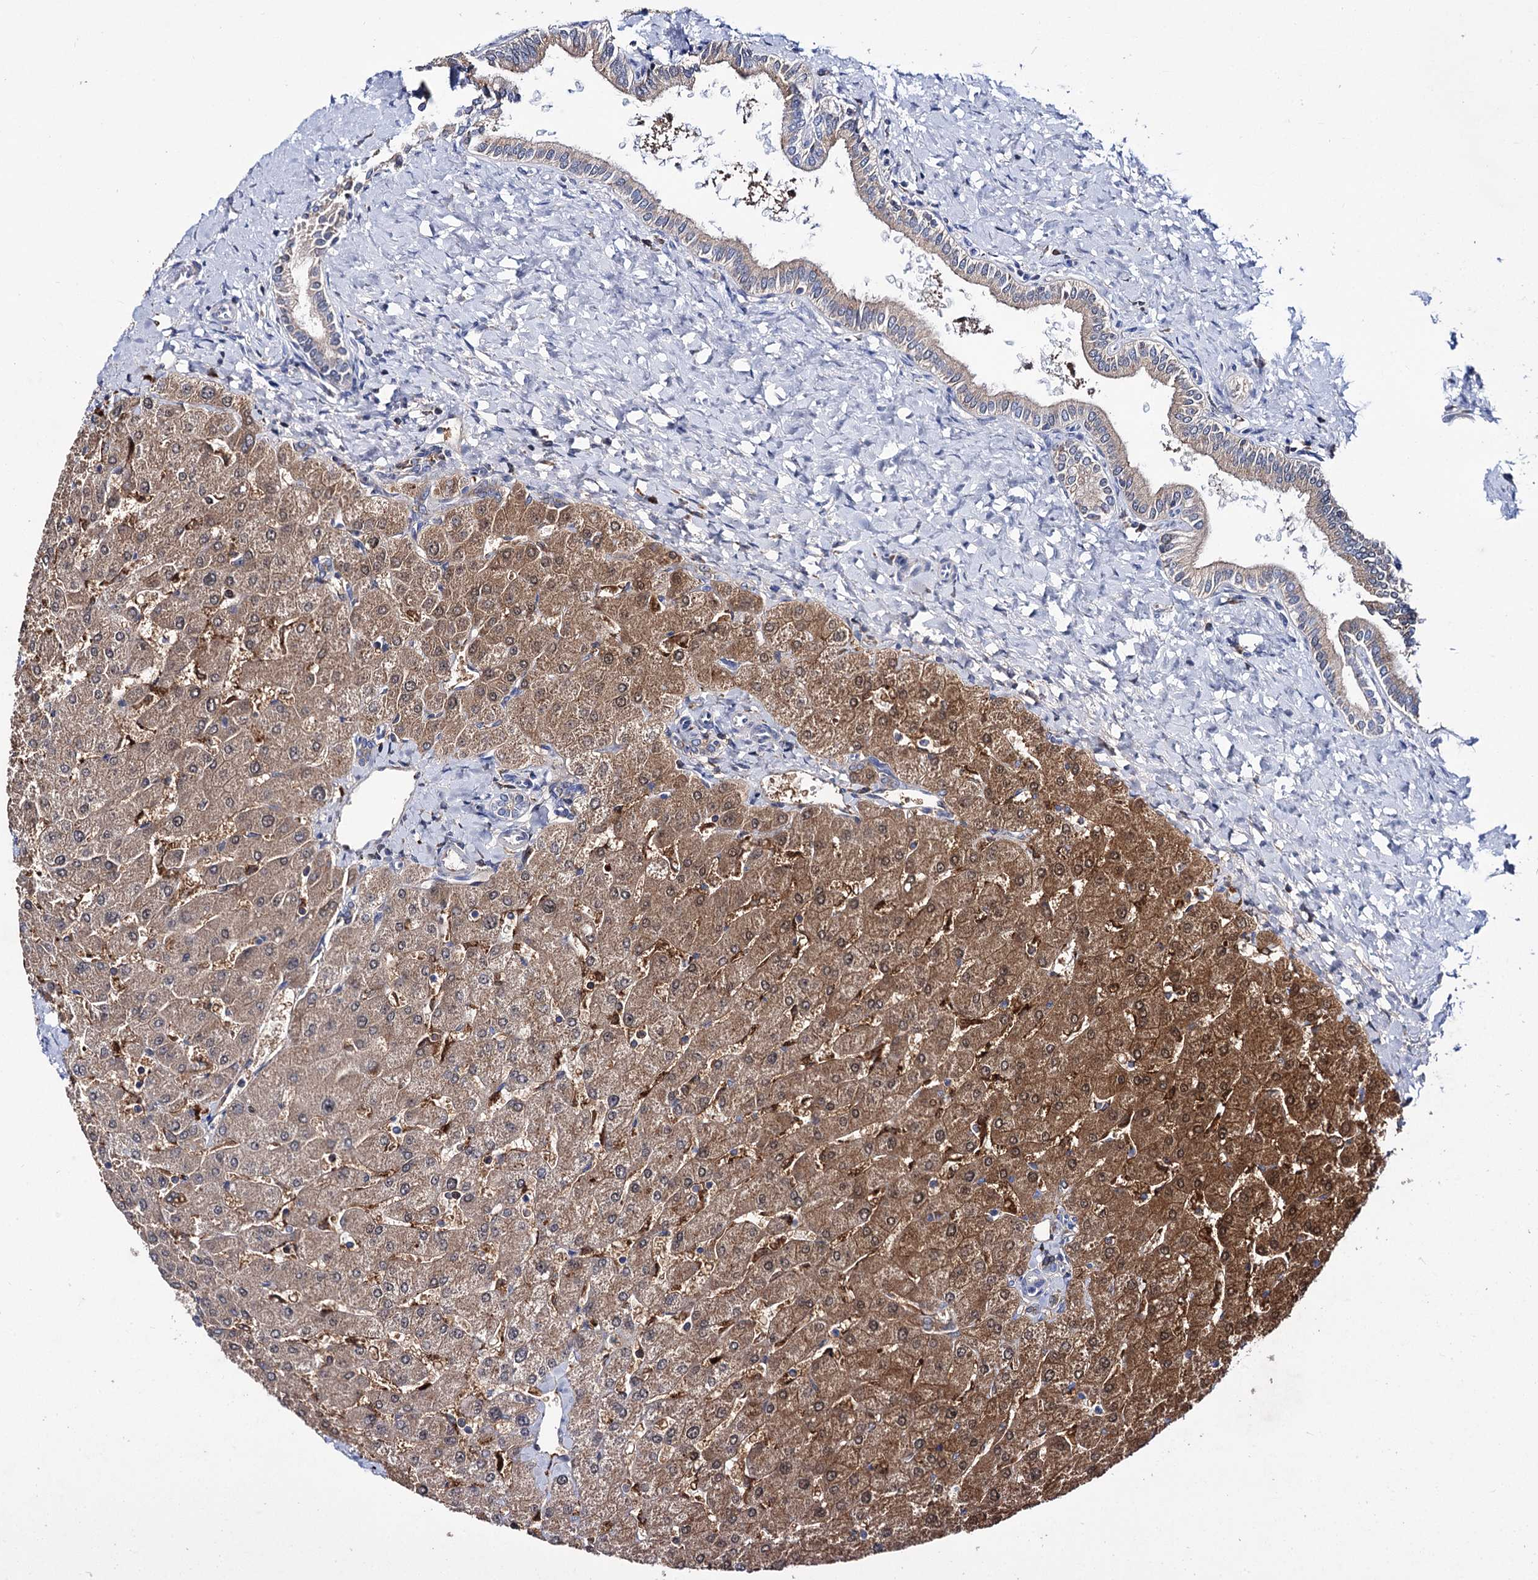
{"staining": {"intensity": "weak", "quantity": "25%-75%", "location": "cytoplasmic/membranous"}, "tissue": "liver", "cell_type": "Cholangiocytes", "image_type": "normal", "snomed": [{"axis": "morphology", "description": "Normal tissue, NOS"}, {"axis": "topography", "description": "Liver"}], "caption": "About 25%-75% of cholangiocytes in benign liver reveal weak cytoplasmic/membranous protein positivity as visualized by brown immunohistochemical staining.", "gene": "CLPB", "patient": {"sex": "male", "age": 55}}